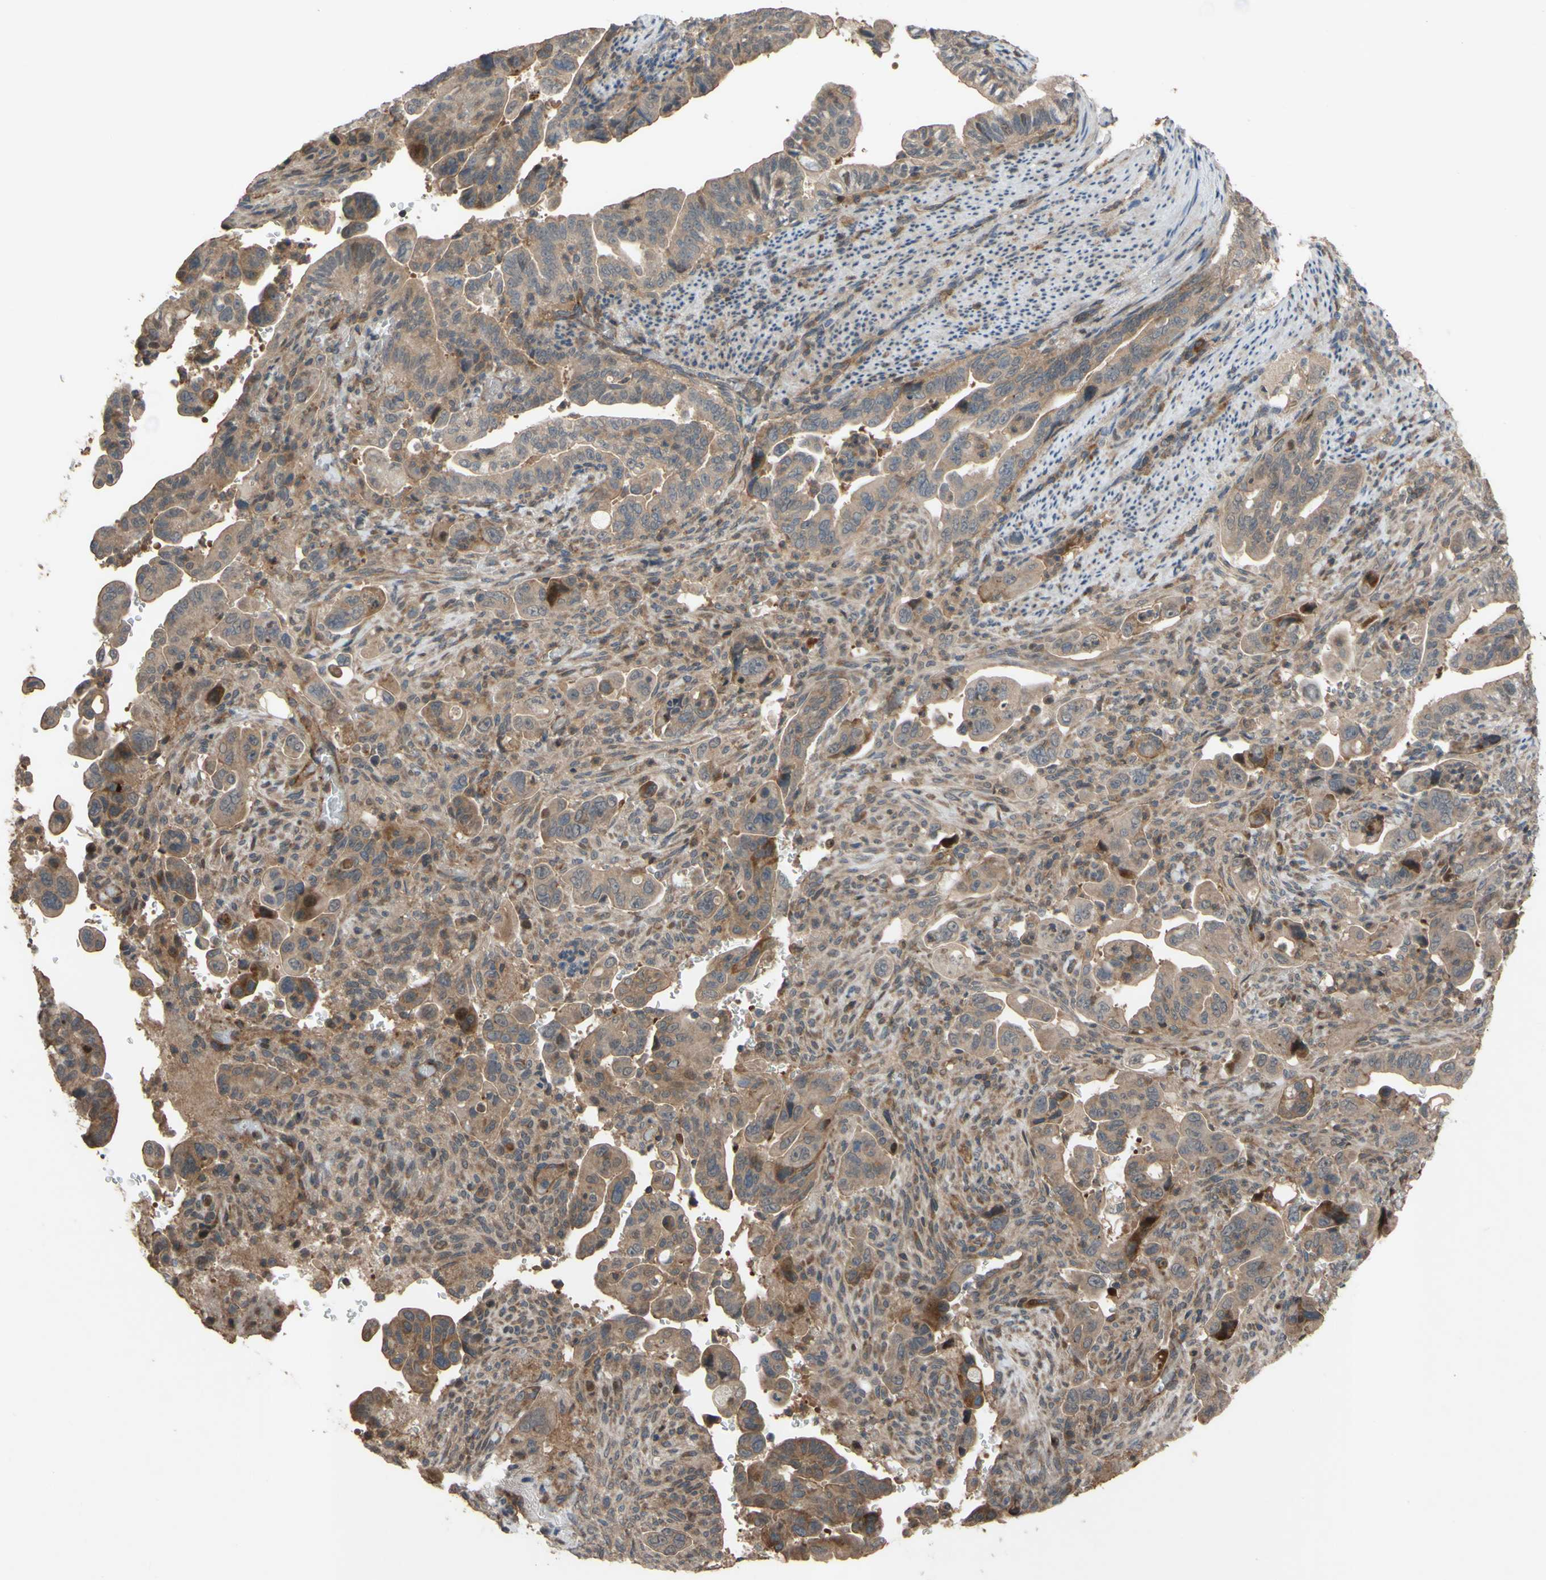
{"staining": {"intensity": "weak", "quantity": ">75%", "location": "cytoplasmic/membranous"}, "tissue": "pancreatic cancer", "cell_type": "Tumor cells", "image_type": "cancer", "snomed": [{"axis": "morphology", "description": "Adenocarcinoma, NOS"}, {"axis": "topography", "description": "Pancreas"}], "caption": "Pancreatic cancer (adenocarcinoma) was stained to show a protein in brown. There is low levels of weak cytoplasmic/membranous staining in approximately >75% of tumor cells. (IHC, brightfield microscopy, high magnification).", "gene": "SHROOM4", "patient": {"sex": "male", "age": 70}}